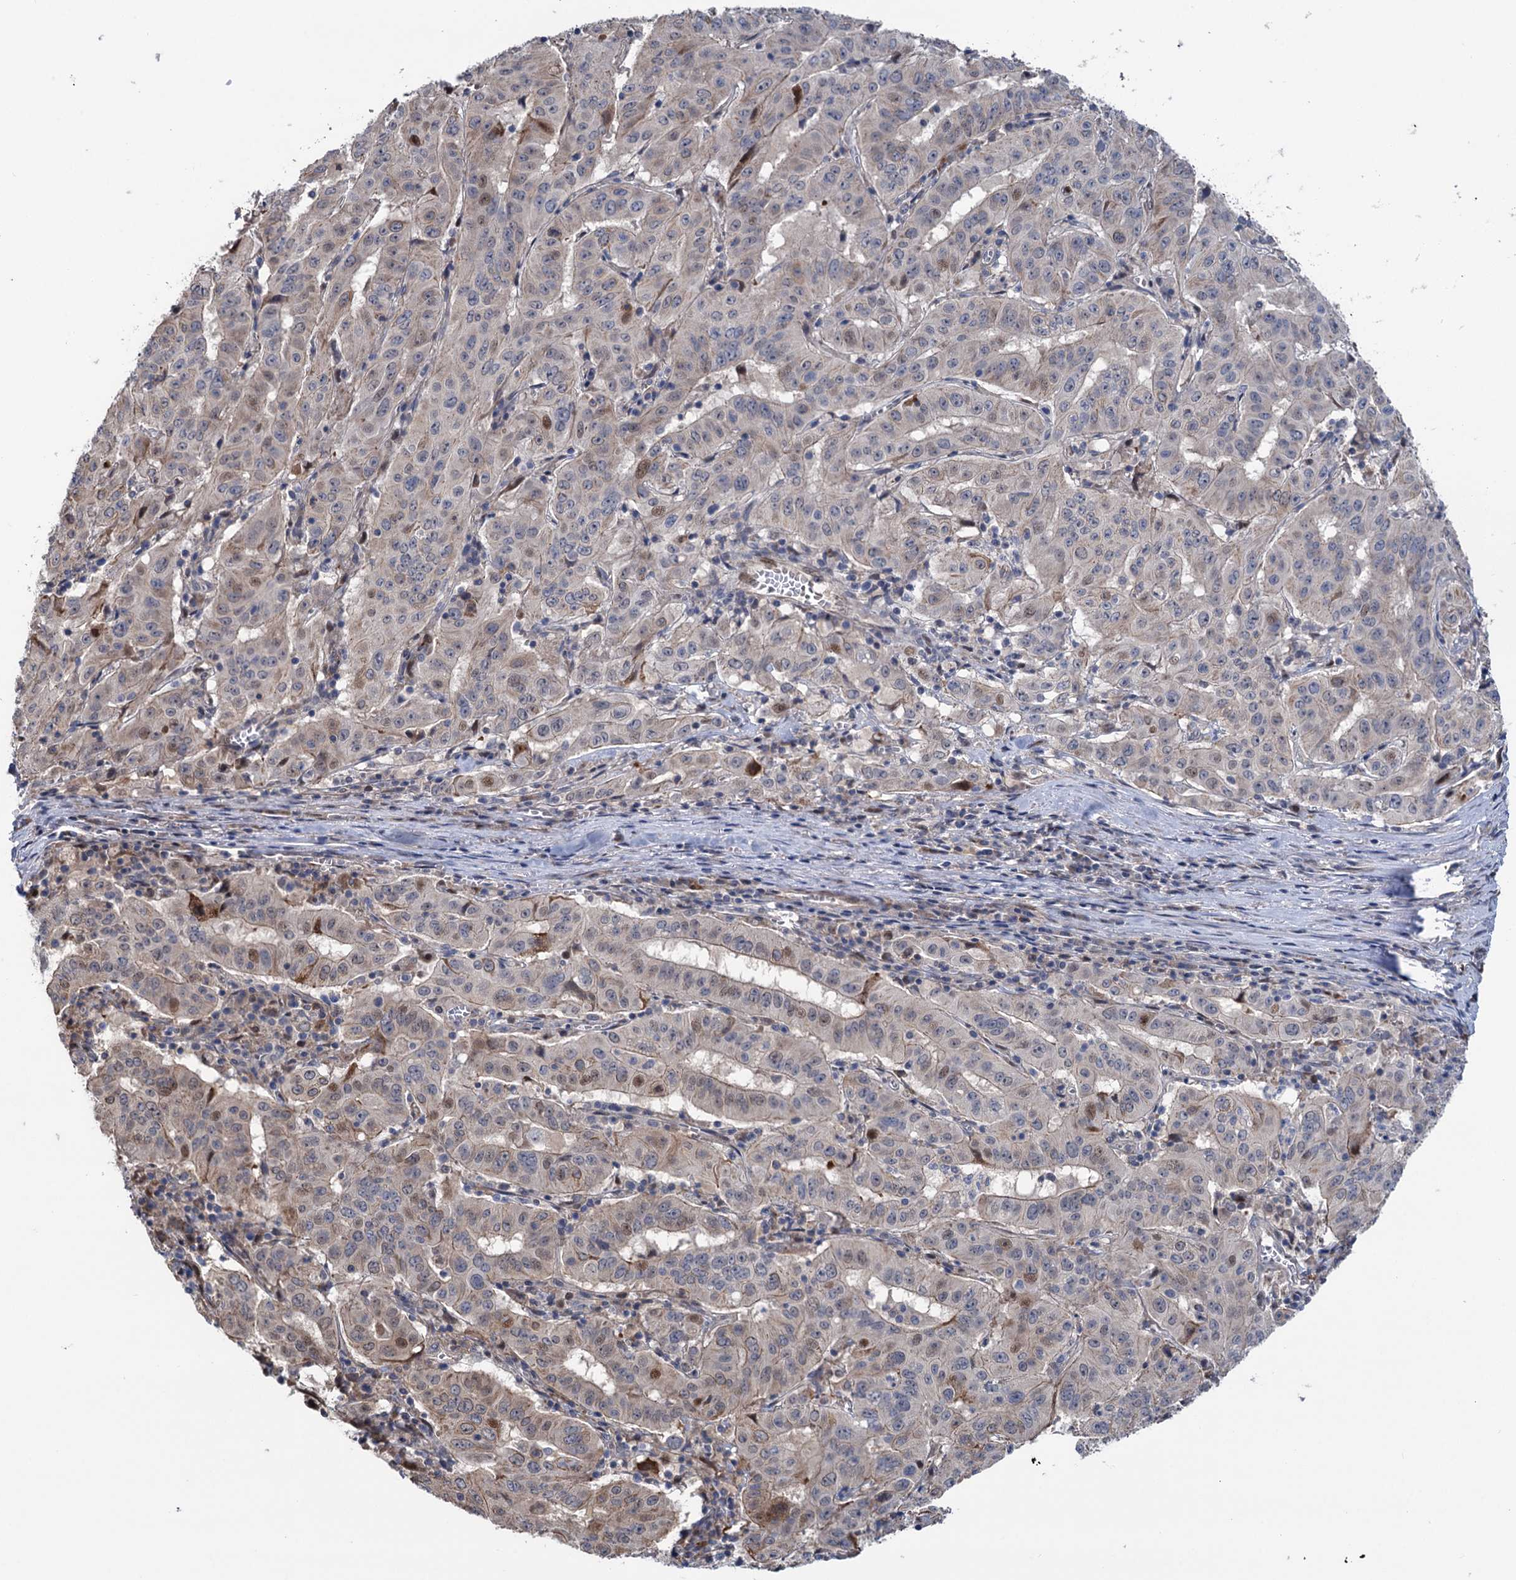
{"staining": {"intensity": "moderate", "quantity": "<25%", "location": "cytoplasmic/membranous,nuclear"}, "tissue": "pancreatic cancer", "cell_type": "Tumor cells", "image_type": "cancer", "snomed": [{"axis": "morphology", "description": "Adenocarcinoma, NOS"}, {"axis": "topography", "description": "Pancreas"}], "caption": "Immunohistochemical staining of pancreatic cancer demonstrates low levels of moderate cytoplasmic/membranous and nuclear staining in about <25% of tumor cells.", "gene": "UBR1", "patient": {"sex": "male", "age": 63}}